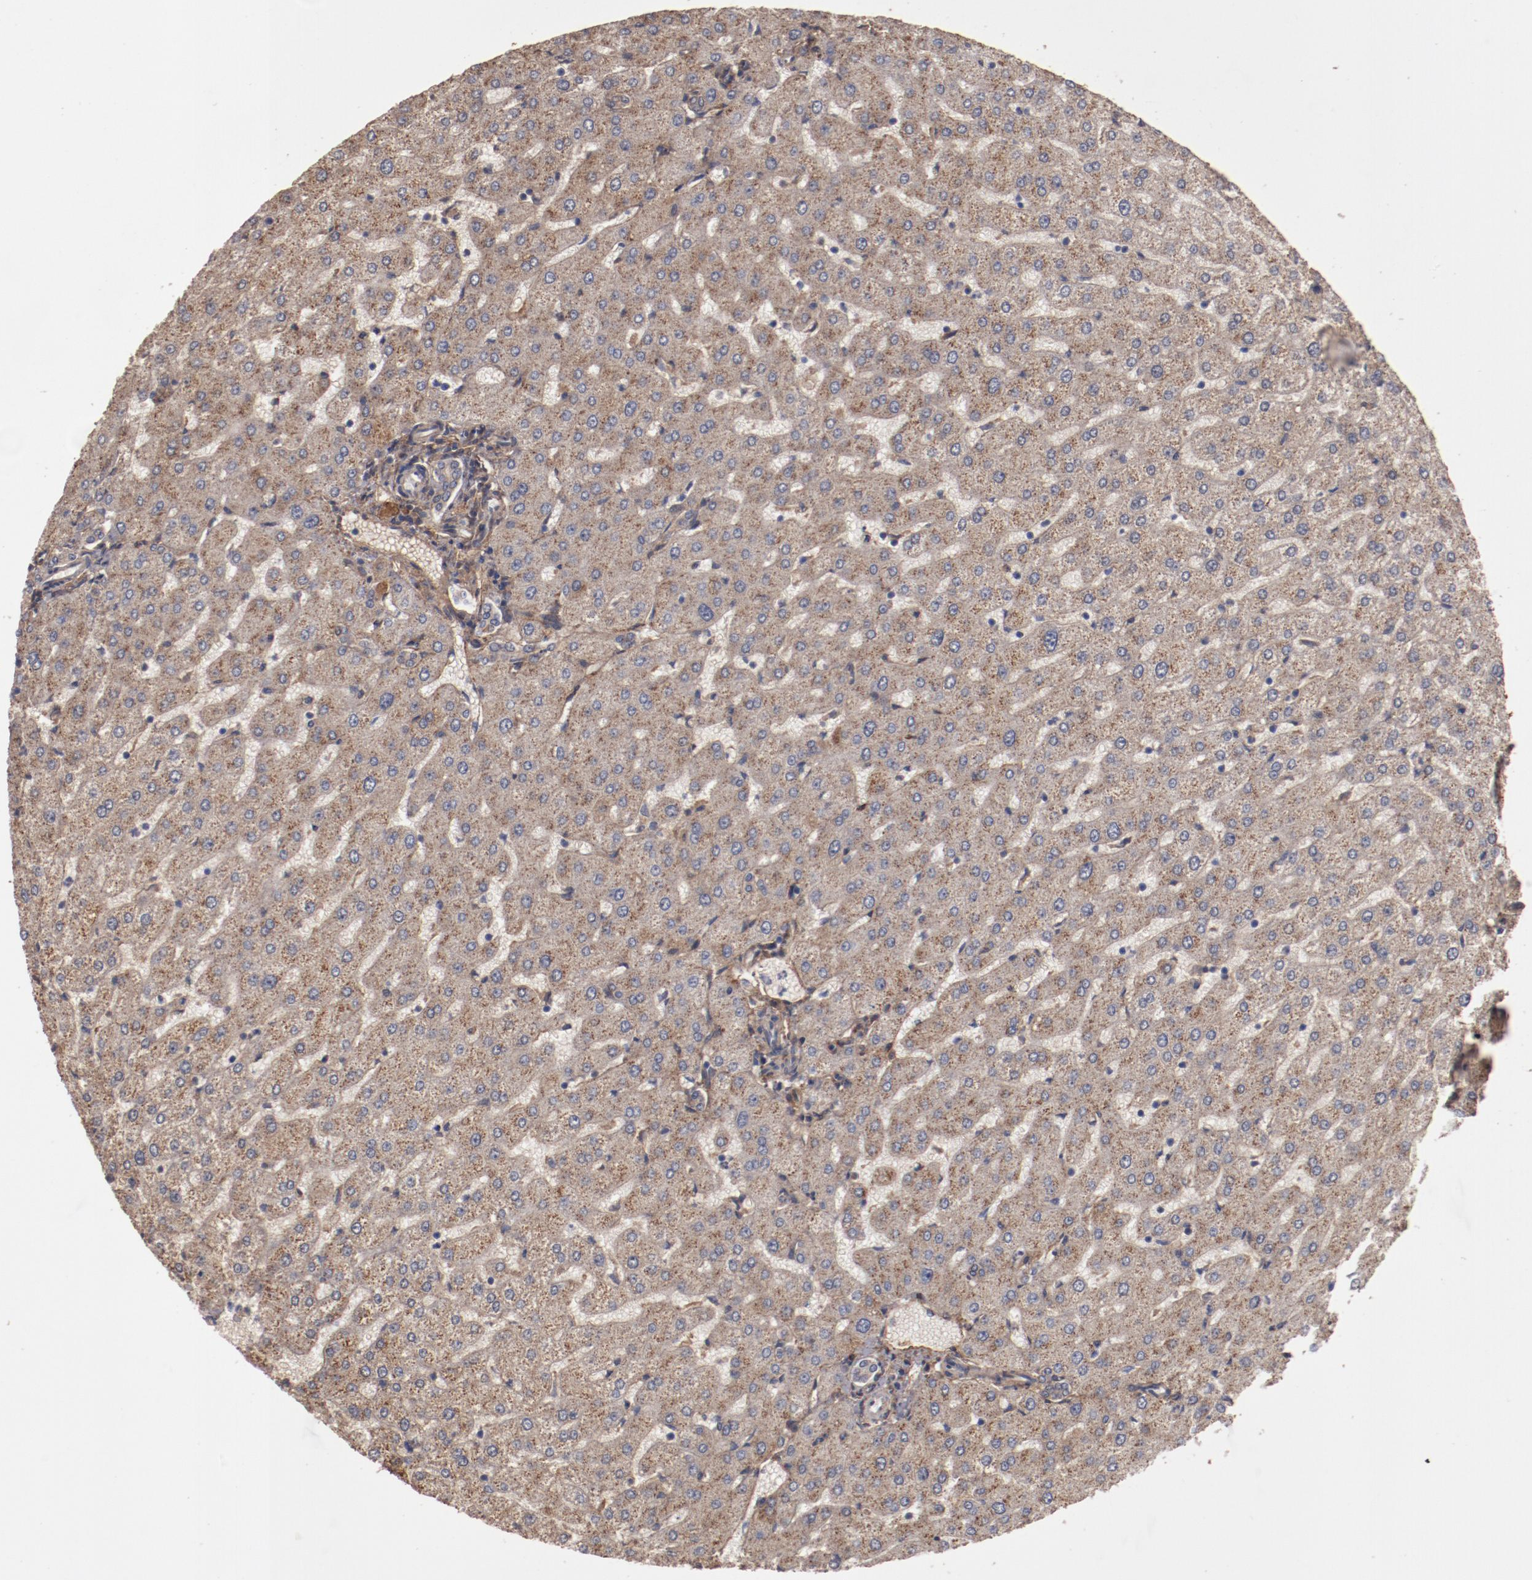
{"staining": {"intensity": "weak", "quantity": ">75%", "location": "cytoplasmic/membranous"}, "tissue": "liver", "cell_type": "Cholangiocytes", "image_type": "normal", "snomed": [{"axis": "morphology", "description": "Normal tissue, NOS"}, {"axis": "morphology", "description": "Fibrosis, NOS"}, {"axis": "topography", "description": "Liver"}], "caption": "Protein staining by immunohistochemistry displays weak cytoplasmic/membranous expression in approximately >75% of cholangiocytes in unremarkable liver.", "gene": "DIPK2B", "patient": {"sex": "female", "age": 29}}